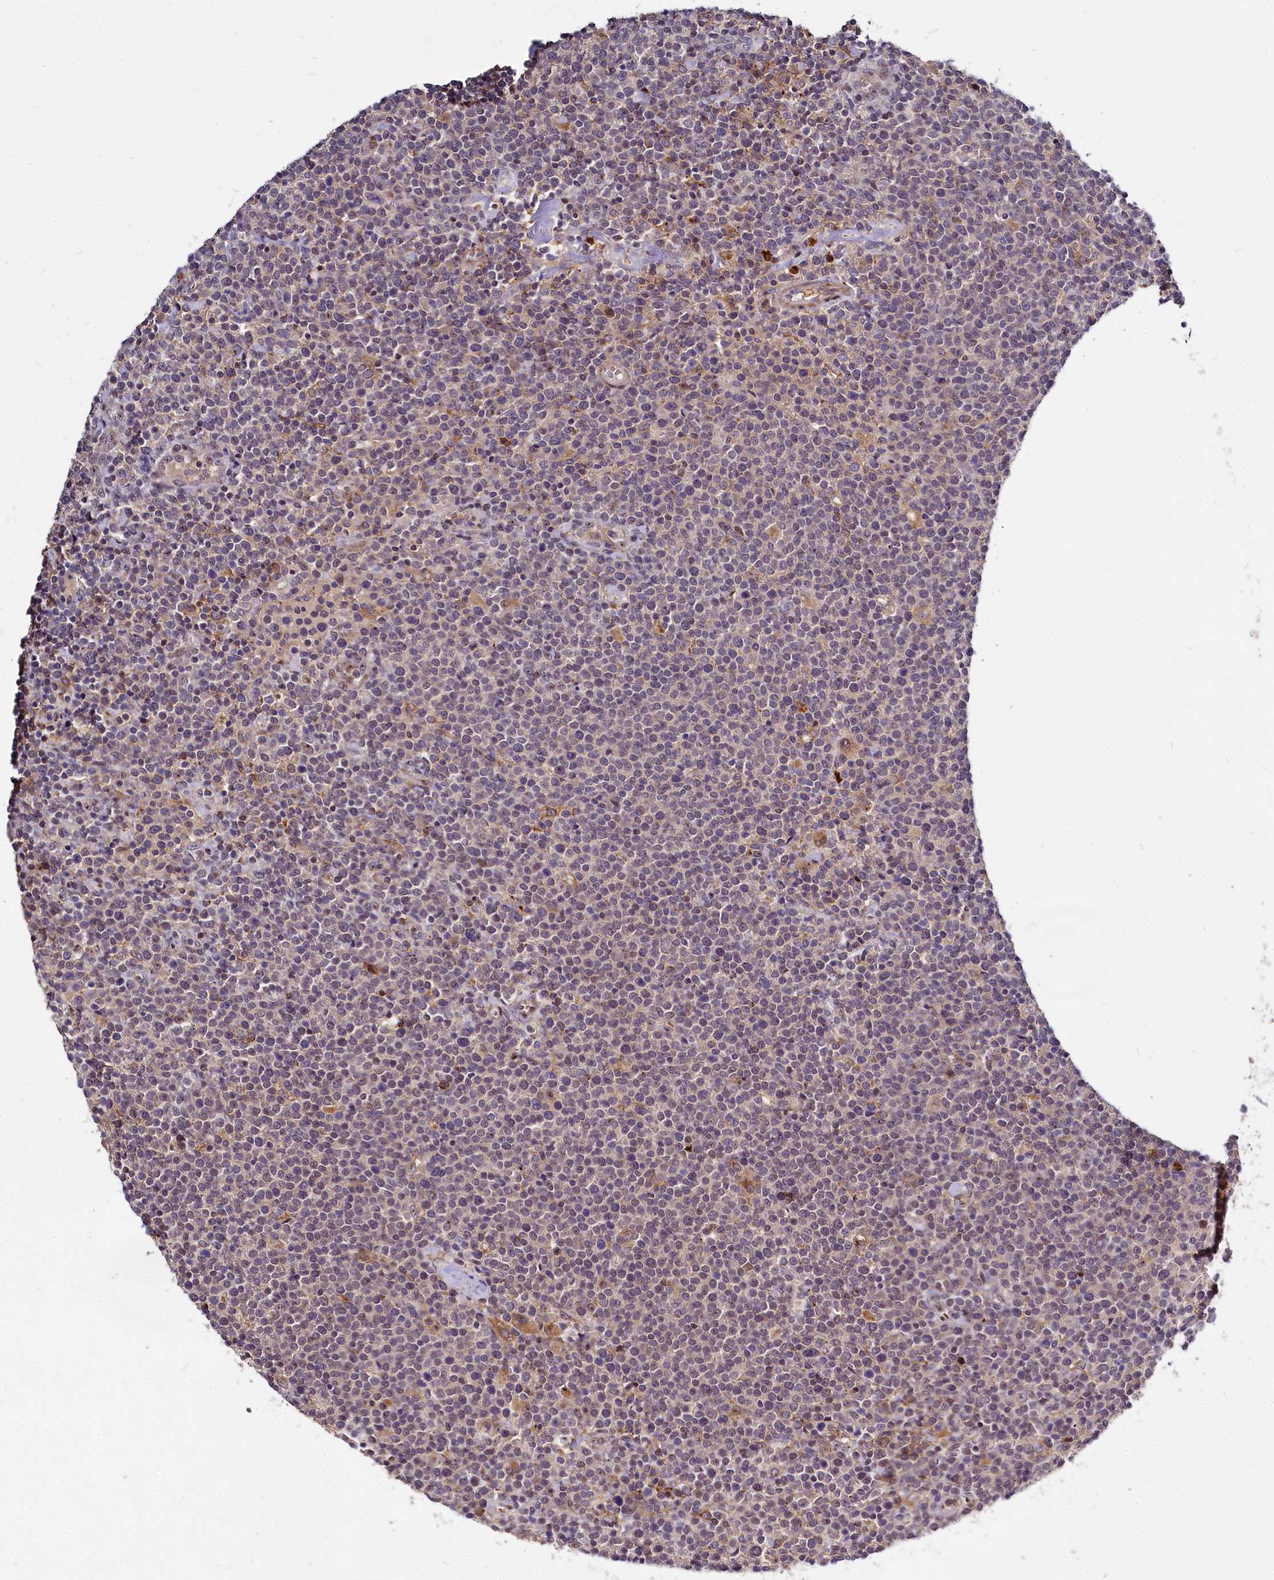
{"staining": {"intensity": "weak", "quantity": "<25%", "location": "cytoplasmic/membranous"}, "tissue": "lymphoma", "cell_type": "Tumor cells", "image_type": "cancer", "snomed": [{"axis": "morphology", "description": "Malignant lymphoma, non-Hodgkin's type, High grade"}, {"axis": "topography", "description": "Lymph node"}], "caption": "Tumor cells are negative for protein expression in human high-grade malignant lymphoma, non-Hodgkin's type.", "gene": "ATG101", "patient": {"sex": "male", "age": 61}}